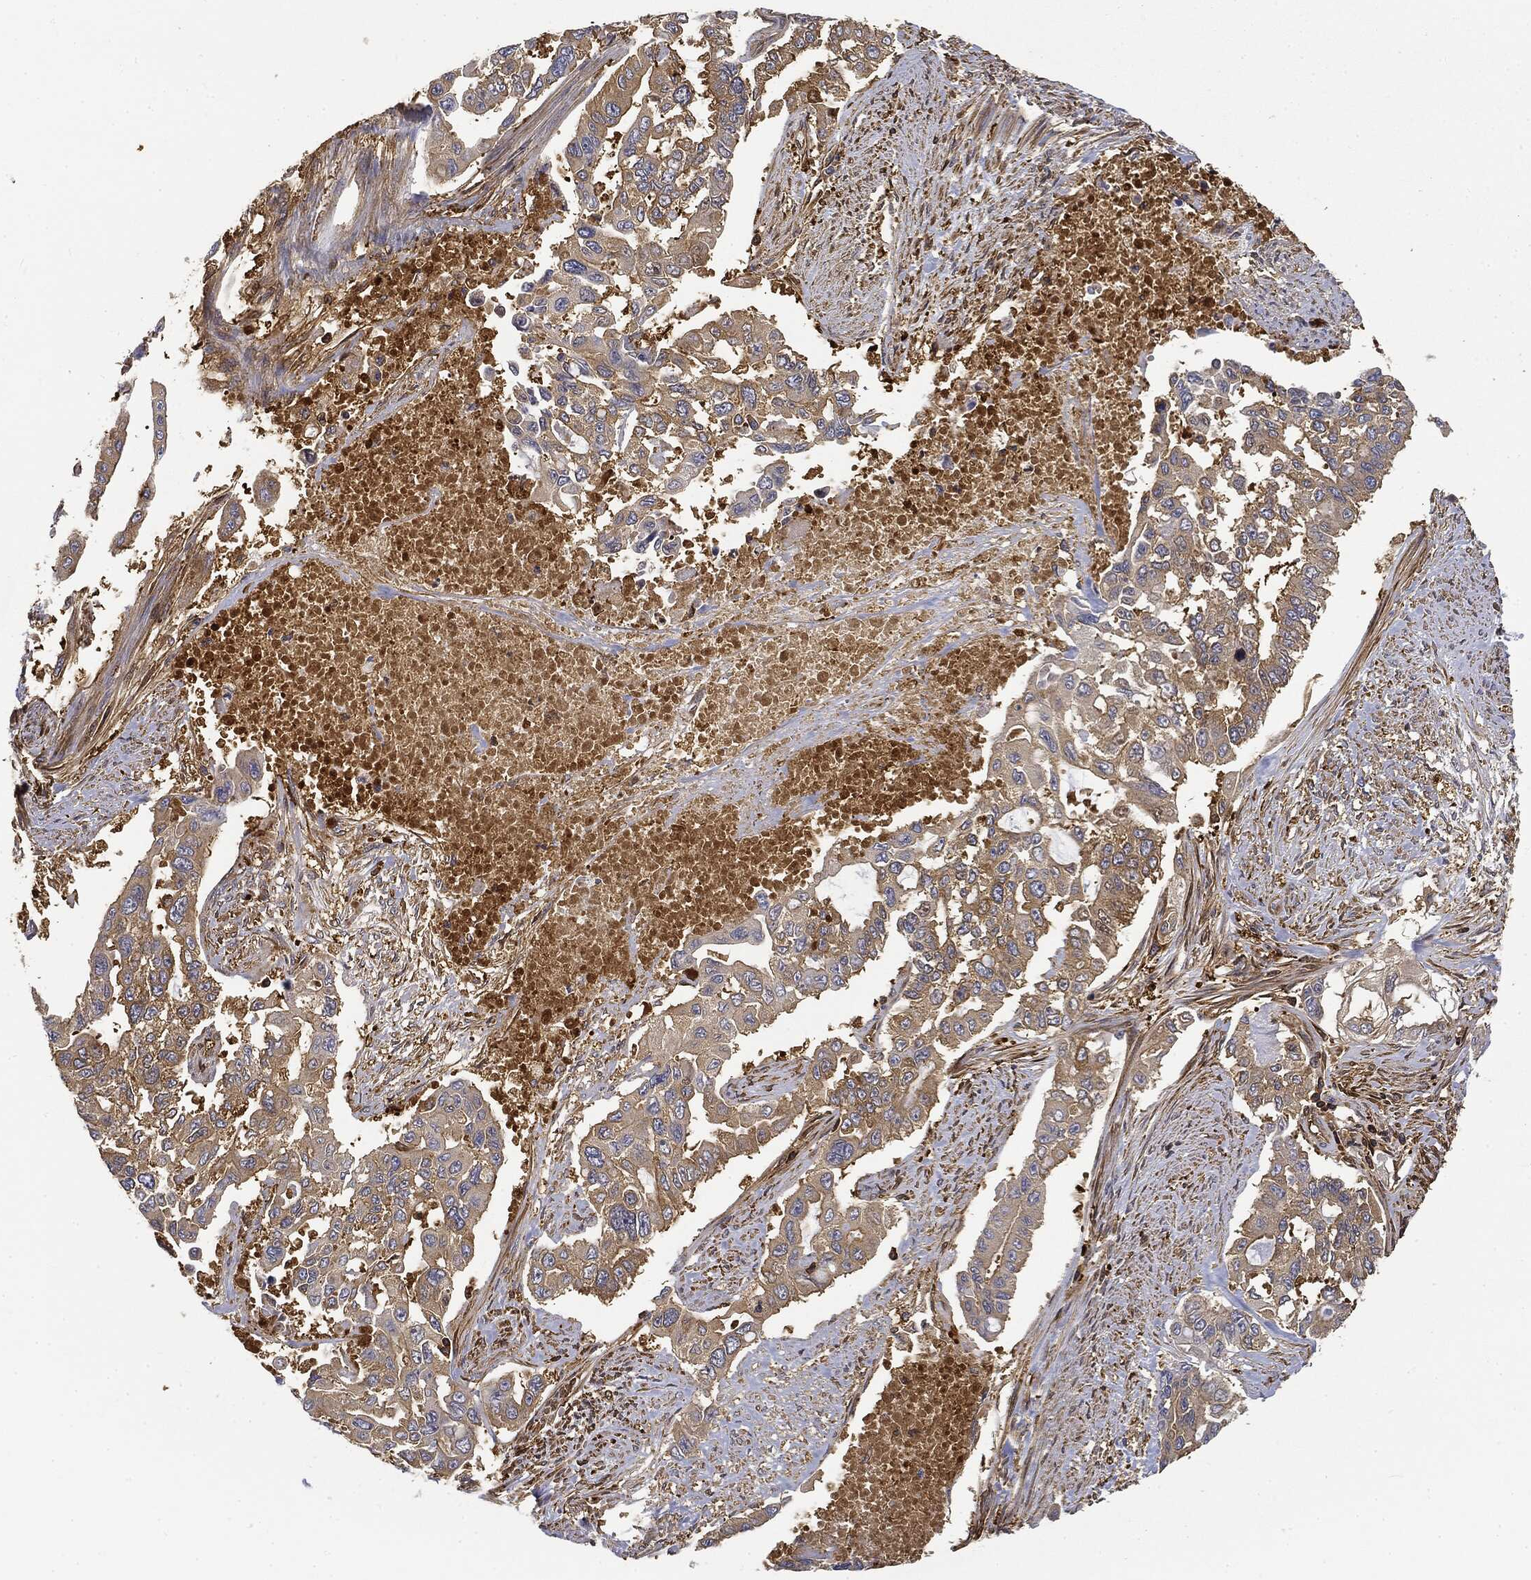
{"staining": {"intensity": "weak", "quantity": "25%-75%", "location": "cytoplasmic/membranous"}, "tissue": "endometrial cancer", "cell_type": "Tumor cells", "image_type": "cancer", "snomed": [{"axis": "morphology", "description": "Adenocarcinoma, NOS"}, {"axis": "topography", "description": "Uterus"}], "caption": "Immunohistochemistry of human endometrial adenocarcinoma demonstrates low levels of weak cytoplasmic/membranous positivity in approximately 25%-75% of tumor cells. (Stains: DAB (3,3'-diaminobenzidine) in brown, nuclei in blue, Microscopy: brightfield microscopy at high magnification).", "gene": "WDR1", "patient": {"sex": "female", "age": 59}}